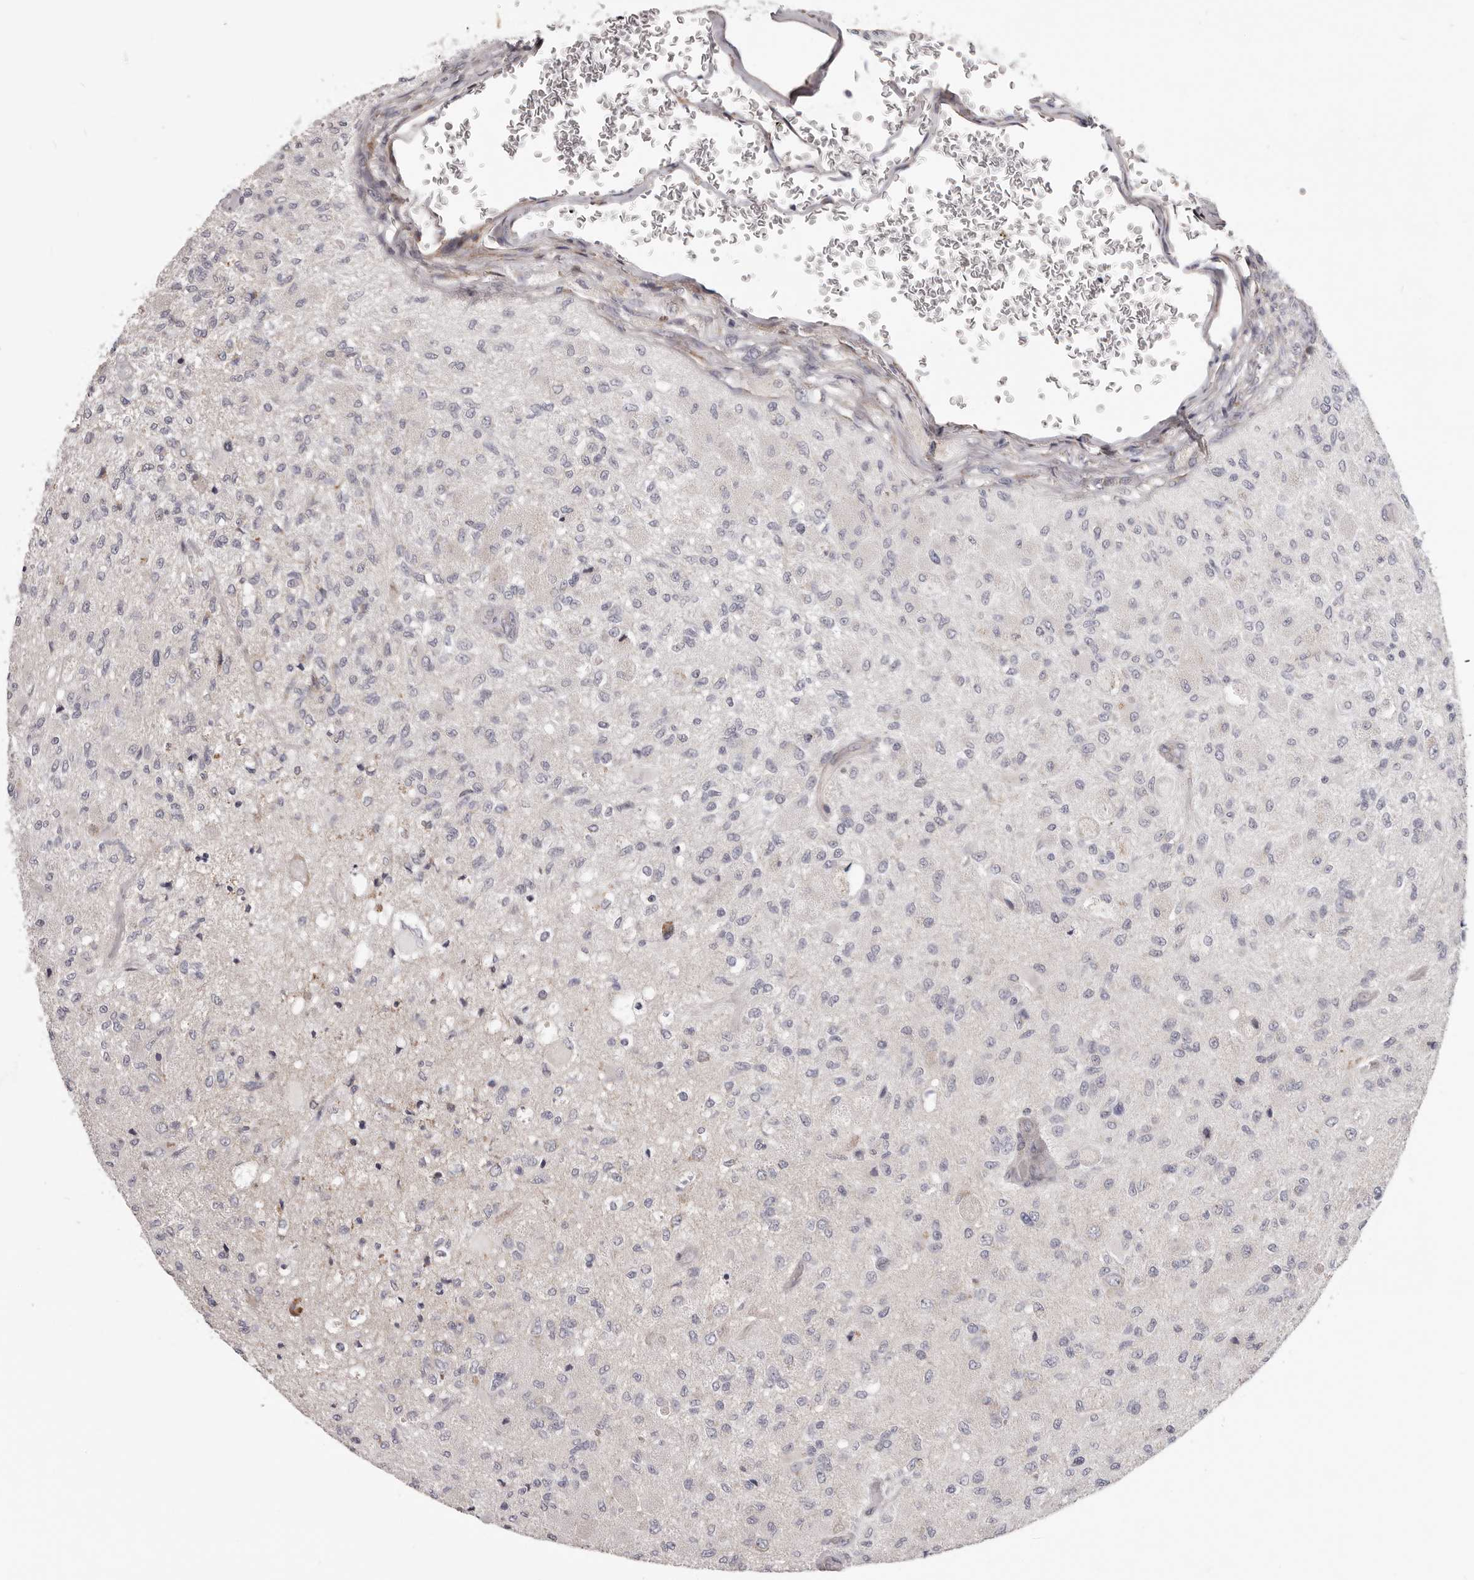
{"staining": {"intensity": "negative", "quantity": "none", "location": "none"}, "tissue": "glioma", "cell_type": "Tumor cells", "image_type": "cancer", "snomed": [{"axis": "morphology", "description": "Normal tissue, NOS"}, {"axis": "morphology", "description": "Glioma, malignant, High grade"}, {"axis": "topography", "description": "Cerebral cortex"}], "caption": "A high-resolution micrograph shows IHC staining of glioma, which shows no significant positivity in tumor cells.", "gene": "MRPS10", "patient": {"sex": "male", "age": 77}}